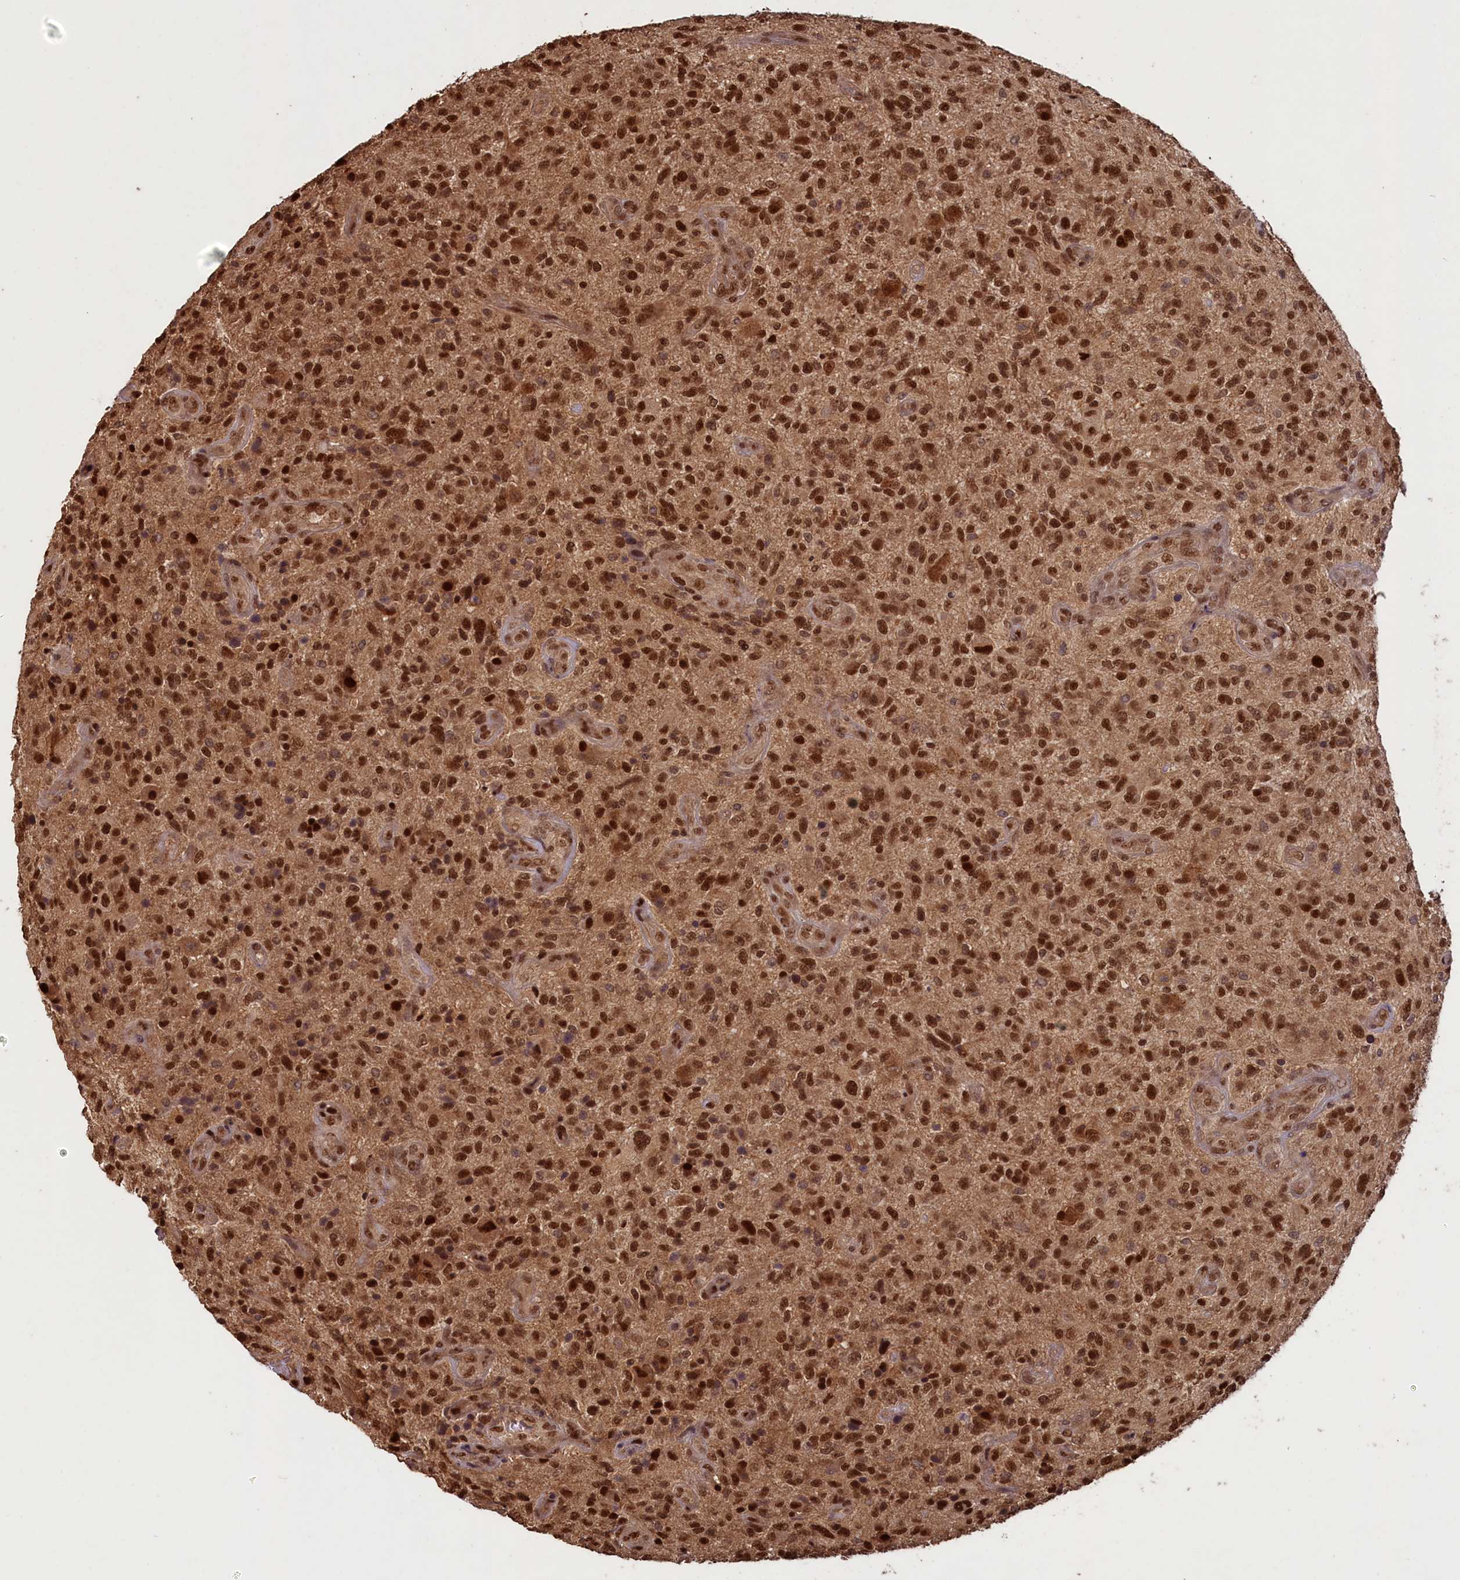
{"staining": {"intensity": "strong", "quantity": ">75%", "location": "nuclear"}, "tissue": "glioma", "cell_type": "Tumor cells", "image_type": "cancer", "snomed": [{"axis": "morphology", "description": "Glioma, malignant, High grade"}, {"axis": "topography", "description": "Brain"}], "caption": "Brown immunohistochemical staining in glioma exhibits strong nuclear expression in about >75% of tumor cells. The protein is shown in brown color, while the nuclei are stained blue.", "gene": "NAE1", "patient": {"sex": "male", "age": 47}}